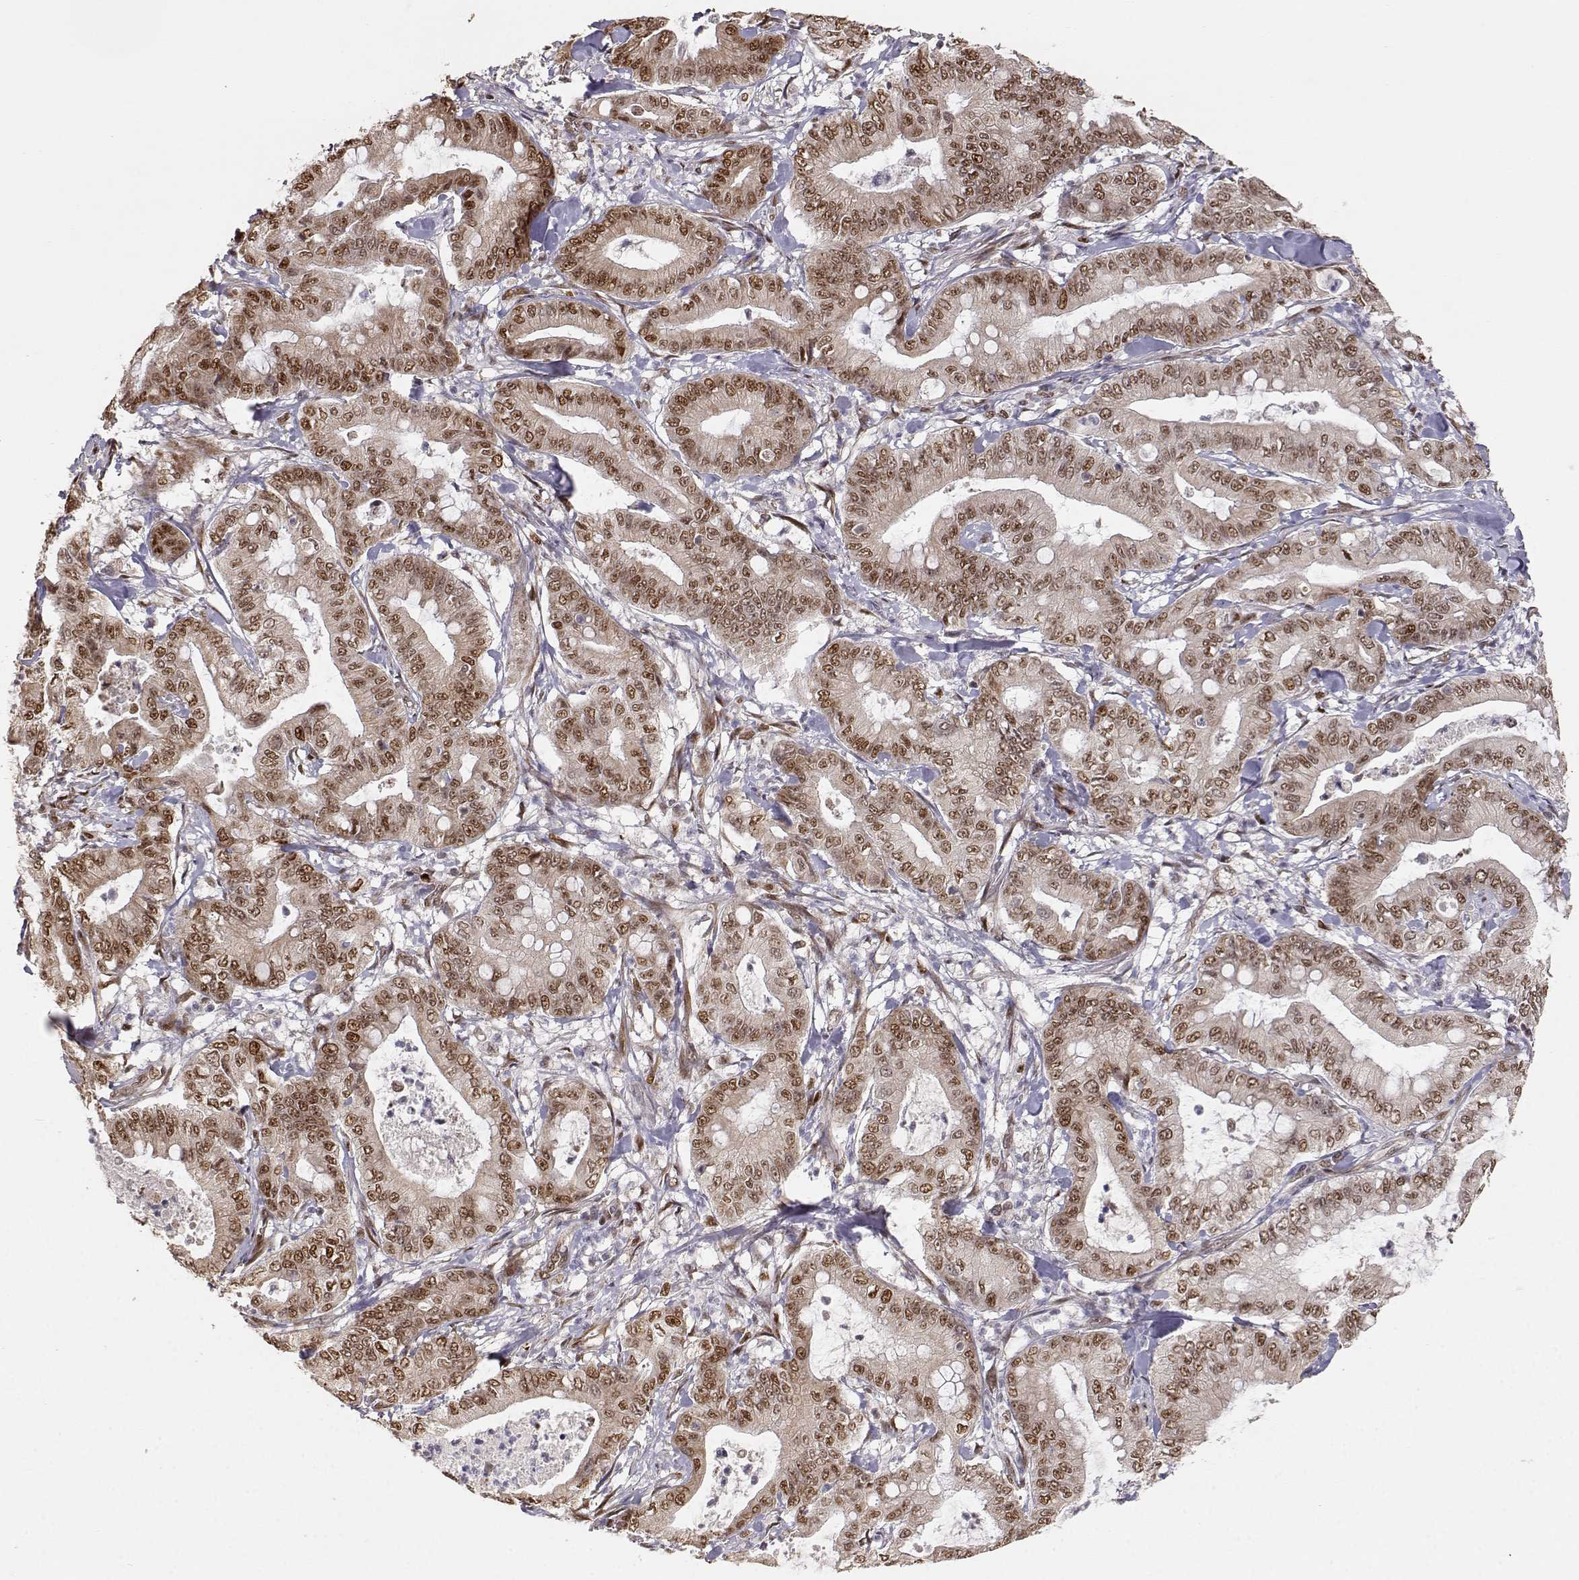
{"staining": {"intensity": "strong", "quantity": ">75%", "location": "nuclear"}, "tissue": "pancreatic cancer", "cell_type": "Tumor cells", "image_type": "cancer", "snomed": [{"axis": "morphology", "description": "Adenocarcinoma, NOS"}, {"axis": "topography", "description": "Pancreas"}], "caption": "This is a micrograph of immunohistochemistry (IHC) staining of adenocarcinoma (pancreatic), which shows strong staining in the nuclear of tumor cells.", "gene": "BRCA1", "patient": {"sex": "male", "age": 71}}